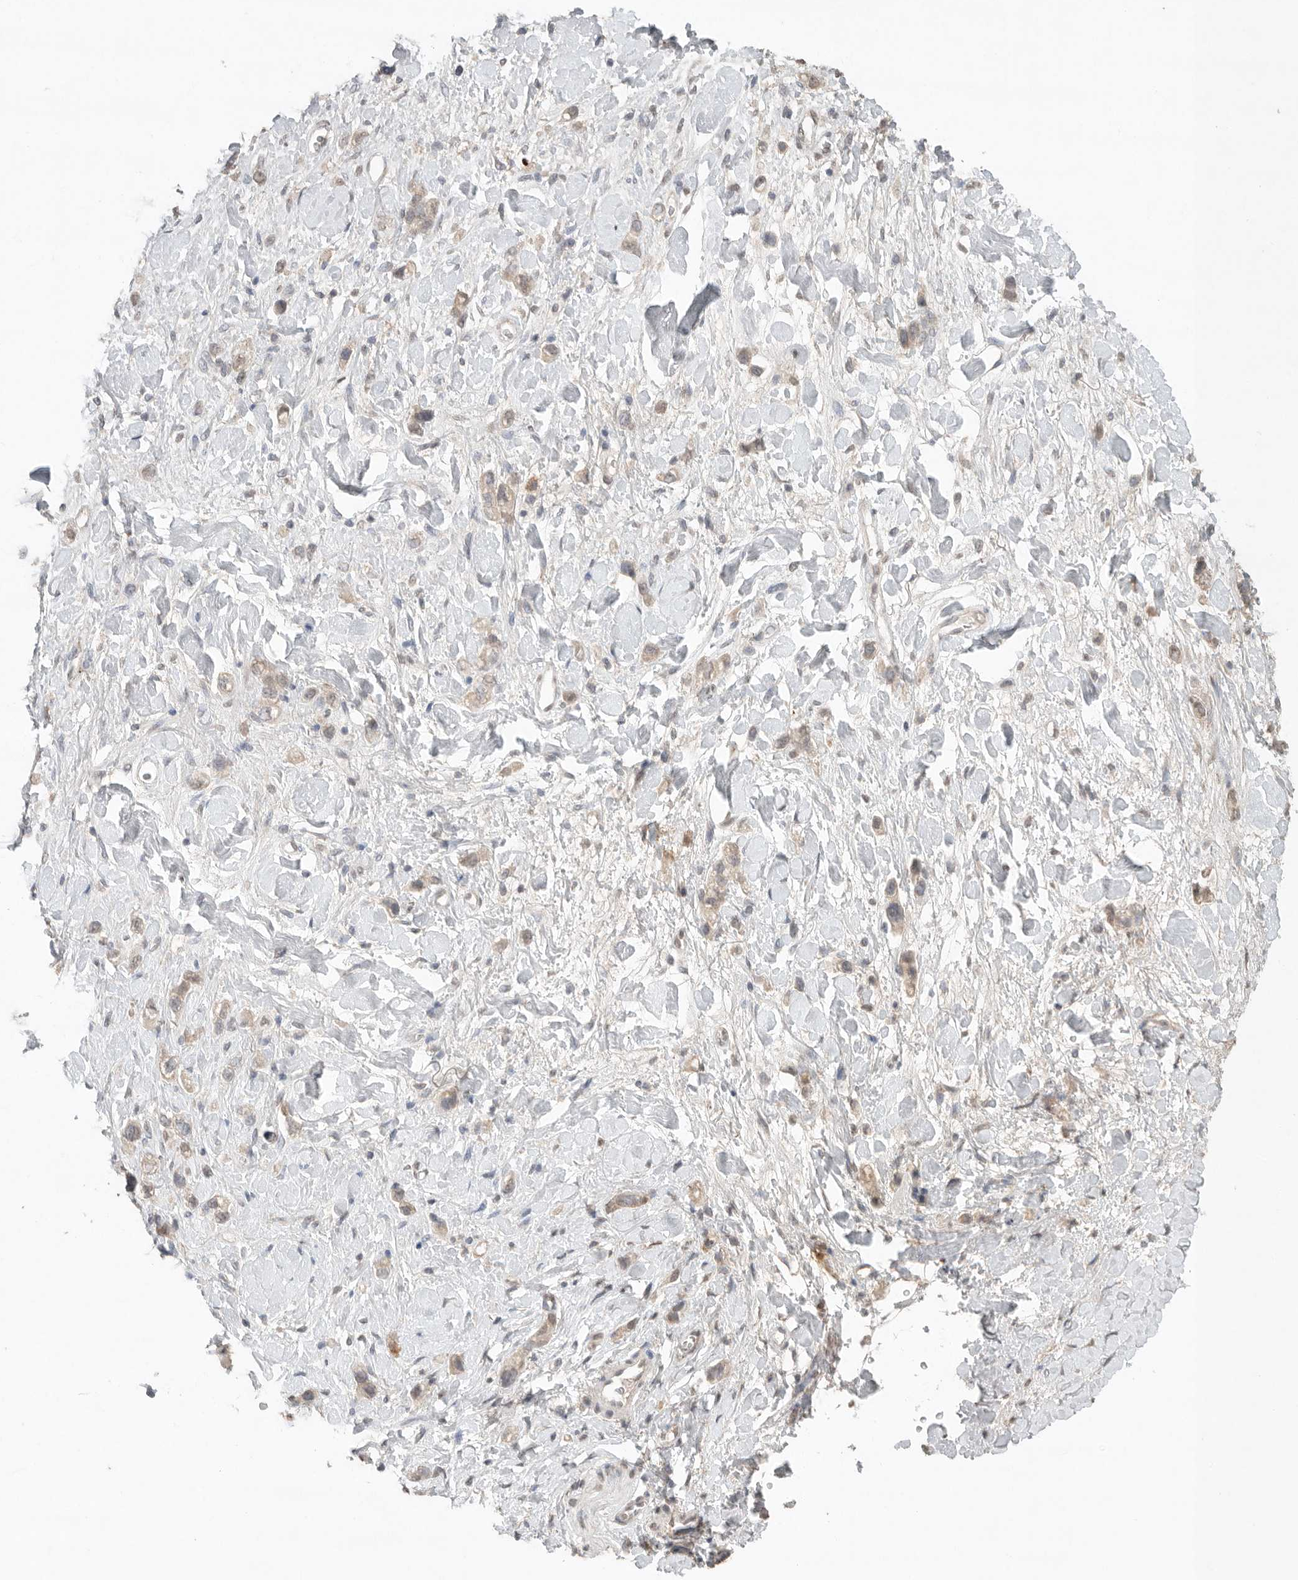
{"staining": {"intensity": "weak", "quantity": ">75%", "location": "cytoplasmic/membranous"}, "tissue": "stomach cancer", "cell_type": "Tumor cells", "image_type": "cancer", "snomed": [{"axis": "morphology", "description": "Adenocarcinoma, NOS"}, {"axis": "topography", "description": "Stomach"}], "caption": "Adenocarcinoma (stomach) tissue displays weak cytoplasmic/membranous staining in about >75% of tumor cells", "gene": "KLK5", "patient": {"sex": "female", "age": 65}}